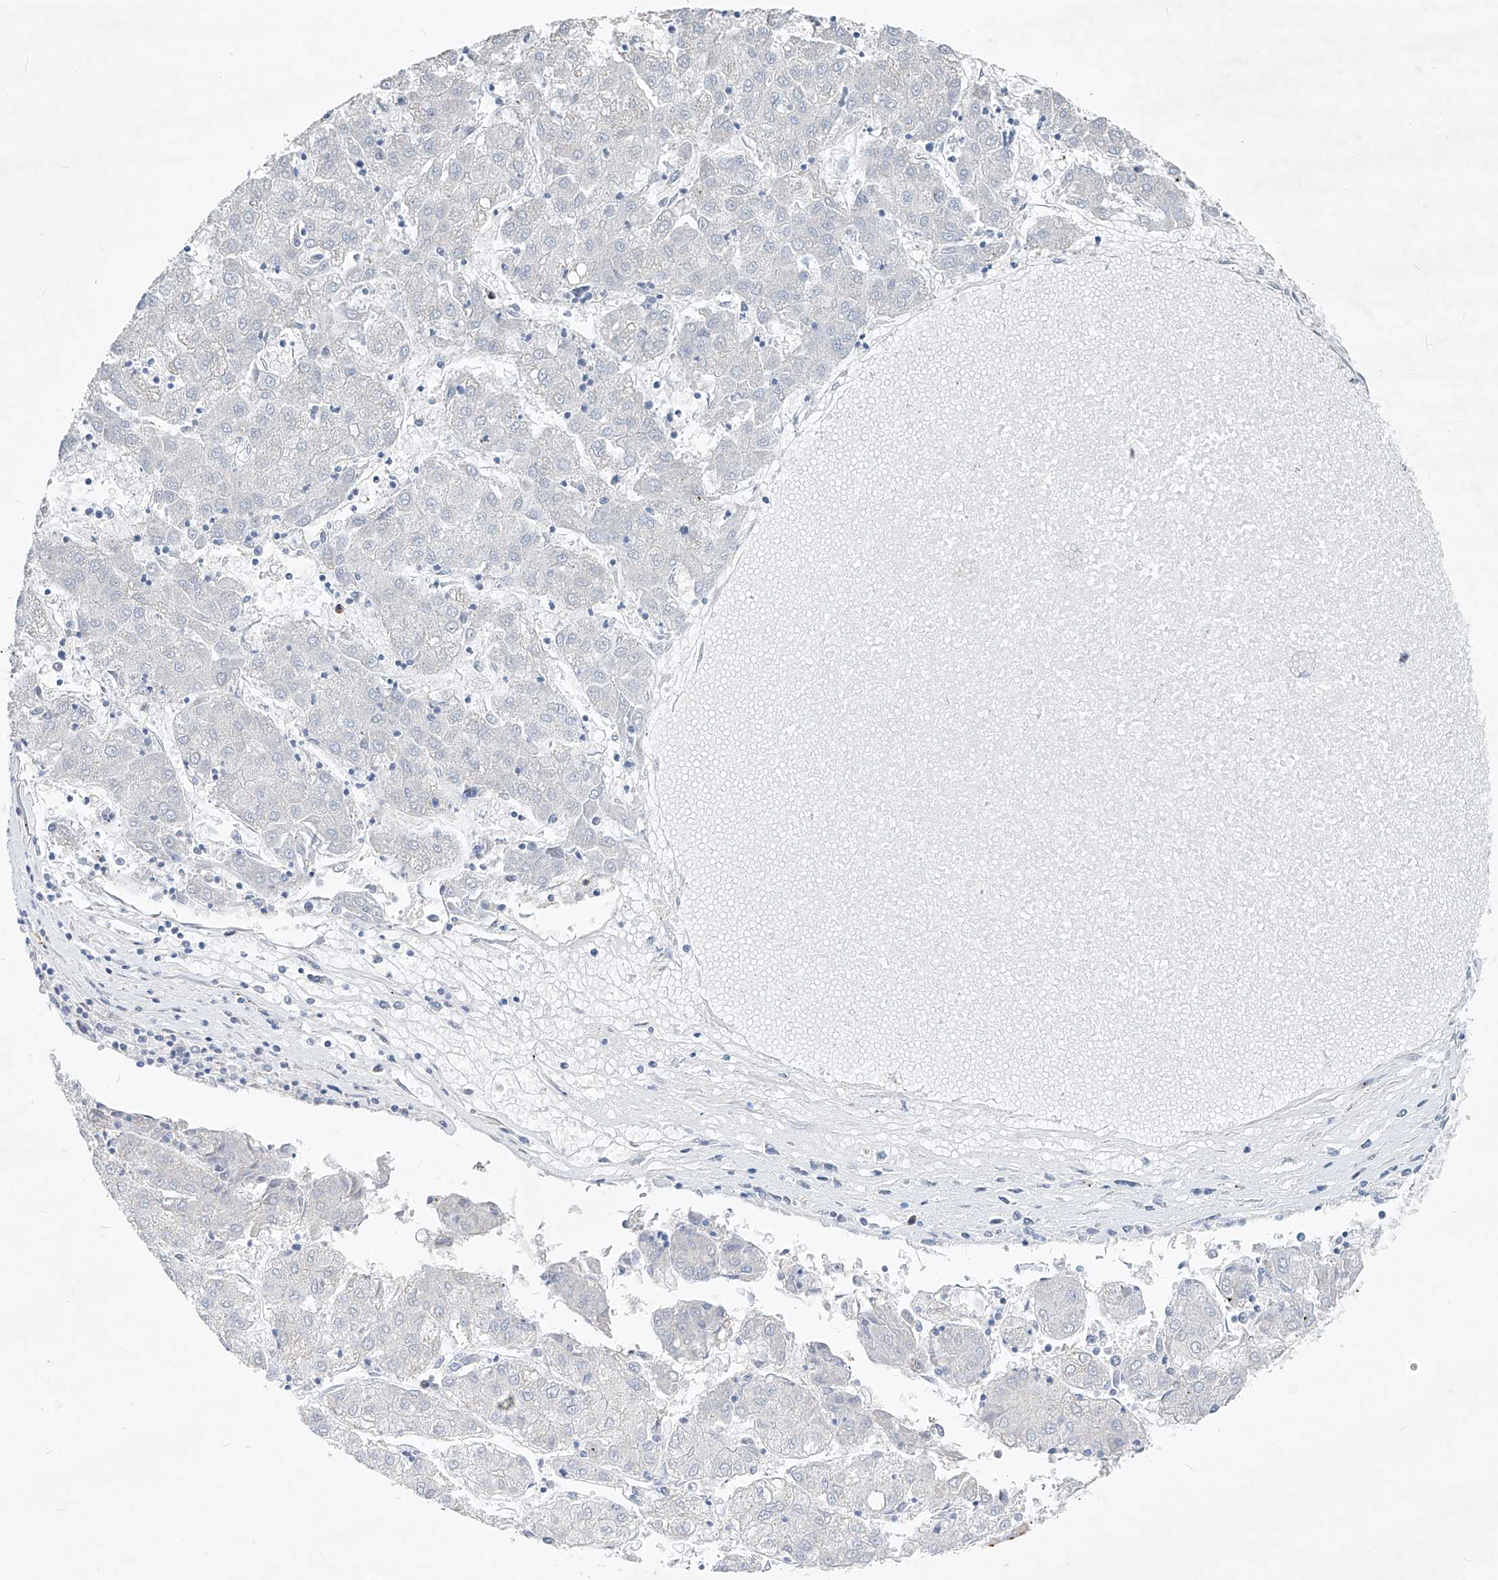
{"staining": {"intensity": "negative", "quantity": "none", "location": "none"}, "tissue": "liver cancer", "cell_type": "Tumor cells", "image_type": "cancer", "snomed": [{"axis": "morphology", "description": "Carcinoma, Hepatocellular, NOS"}, {"axis": "topography", "description": "Liver"}], "caption": "Human liver cancer stained for a protein using immunohistochemistry displays no positivity in tumor cells.", "gene": "FRS3", "patient": {"sex": "male", "age": 72}}